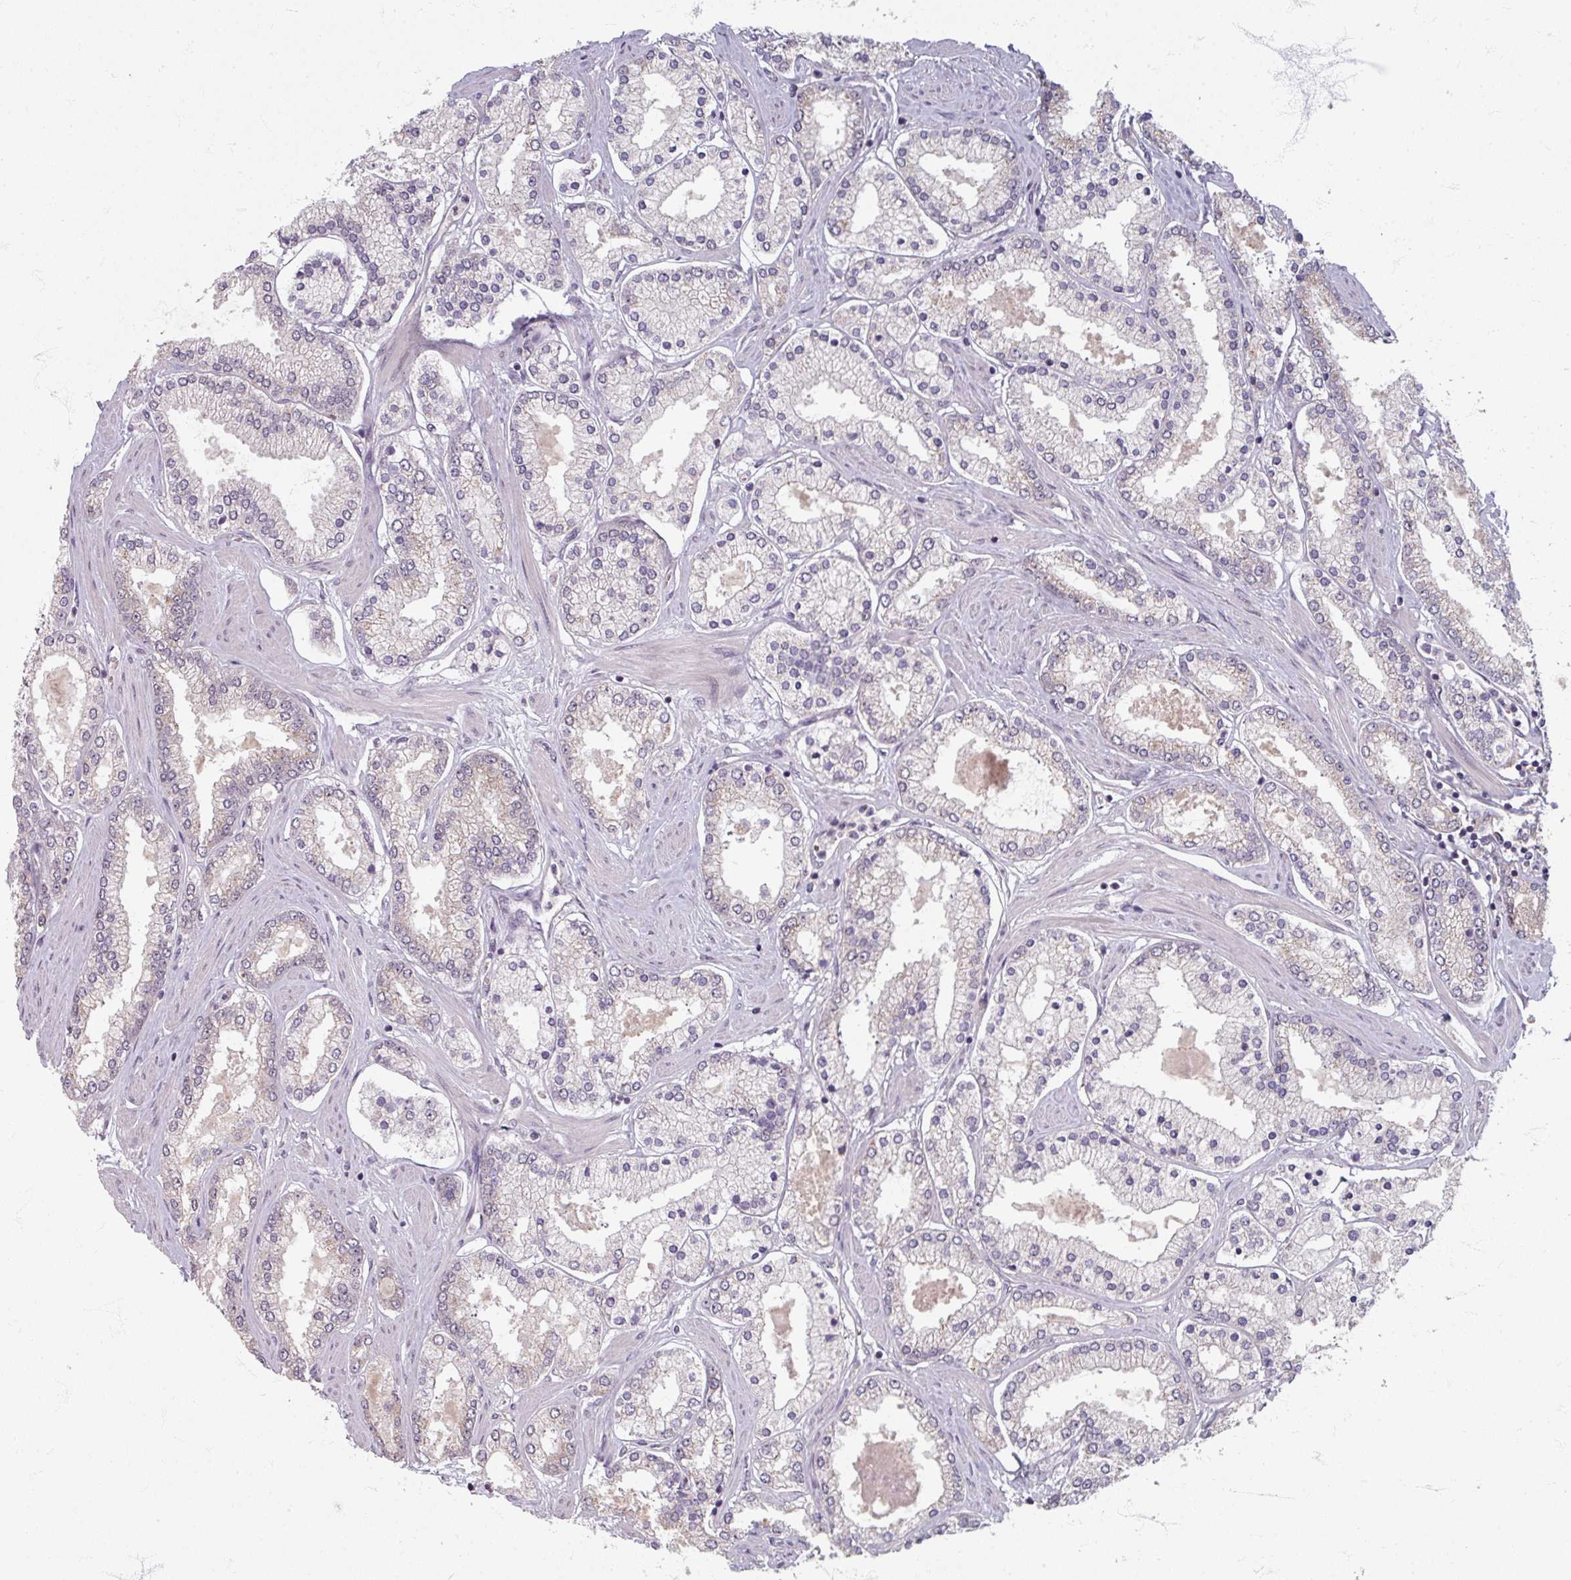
{"staining": {"intensity": "negative", "quantity": "none", "location": "none"}, "tissue": "prostate cancer", "cell_type": "Tumor cells", "image_type": "cancer", "snomed": [{"axis": "morphology", "description": "Adenocarcinoma, Low grade"}, {"axis": "topography", "description": "Prostate"}], "caption": "Immunohistochemical staining of prostate low-grade adenocarcinoma exhibits no significant positivity in tumor cells.", "gene": "STAM", "patient": {"sex": "male", "age": 42}}